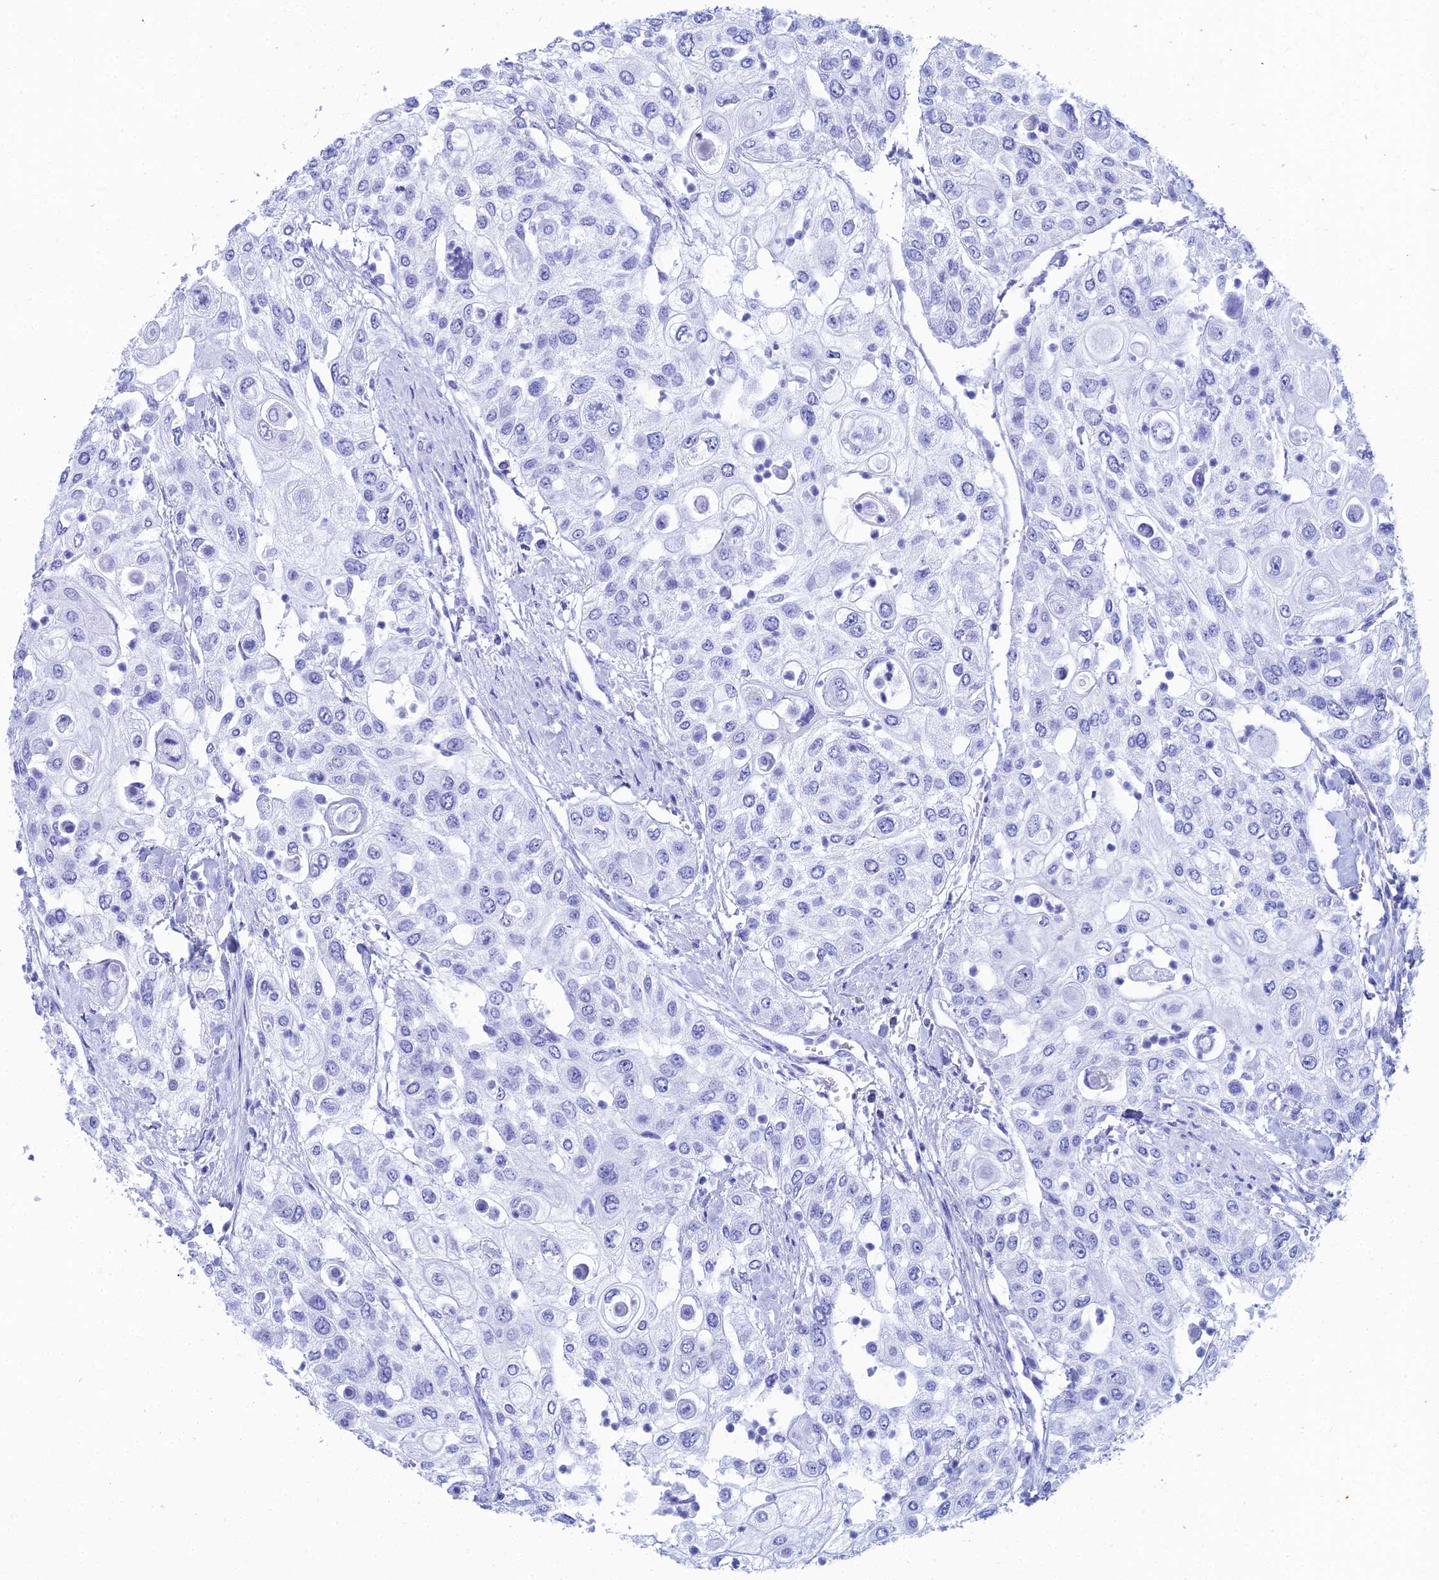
{"staining": {"intensity": "negative", "quantity": "none", "location": "none"}, "tissue": "urothelial cancer", "cell_type": "Tumor cells", "image_type": "cancer", "snomed": [{"axis": "morphology", "description": "Urothelial carcinoma, High grade"}, {"axis": "topography", "description": "Urinary bladder"}], "caption": "IHC photomicrograph of human high-grade urothelial carcinoma stained for a protein (brown), which demonstrates no positivity in tumor cells.", "gene": "ZNF668", "patient": {"sex": "female", "age": 79}}